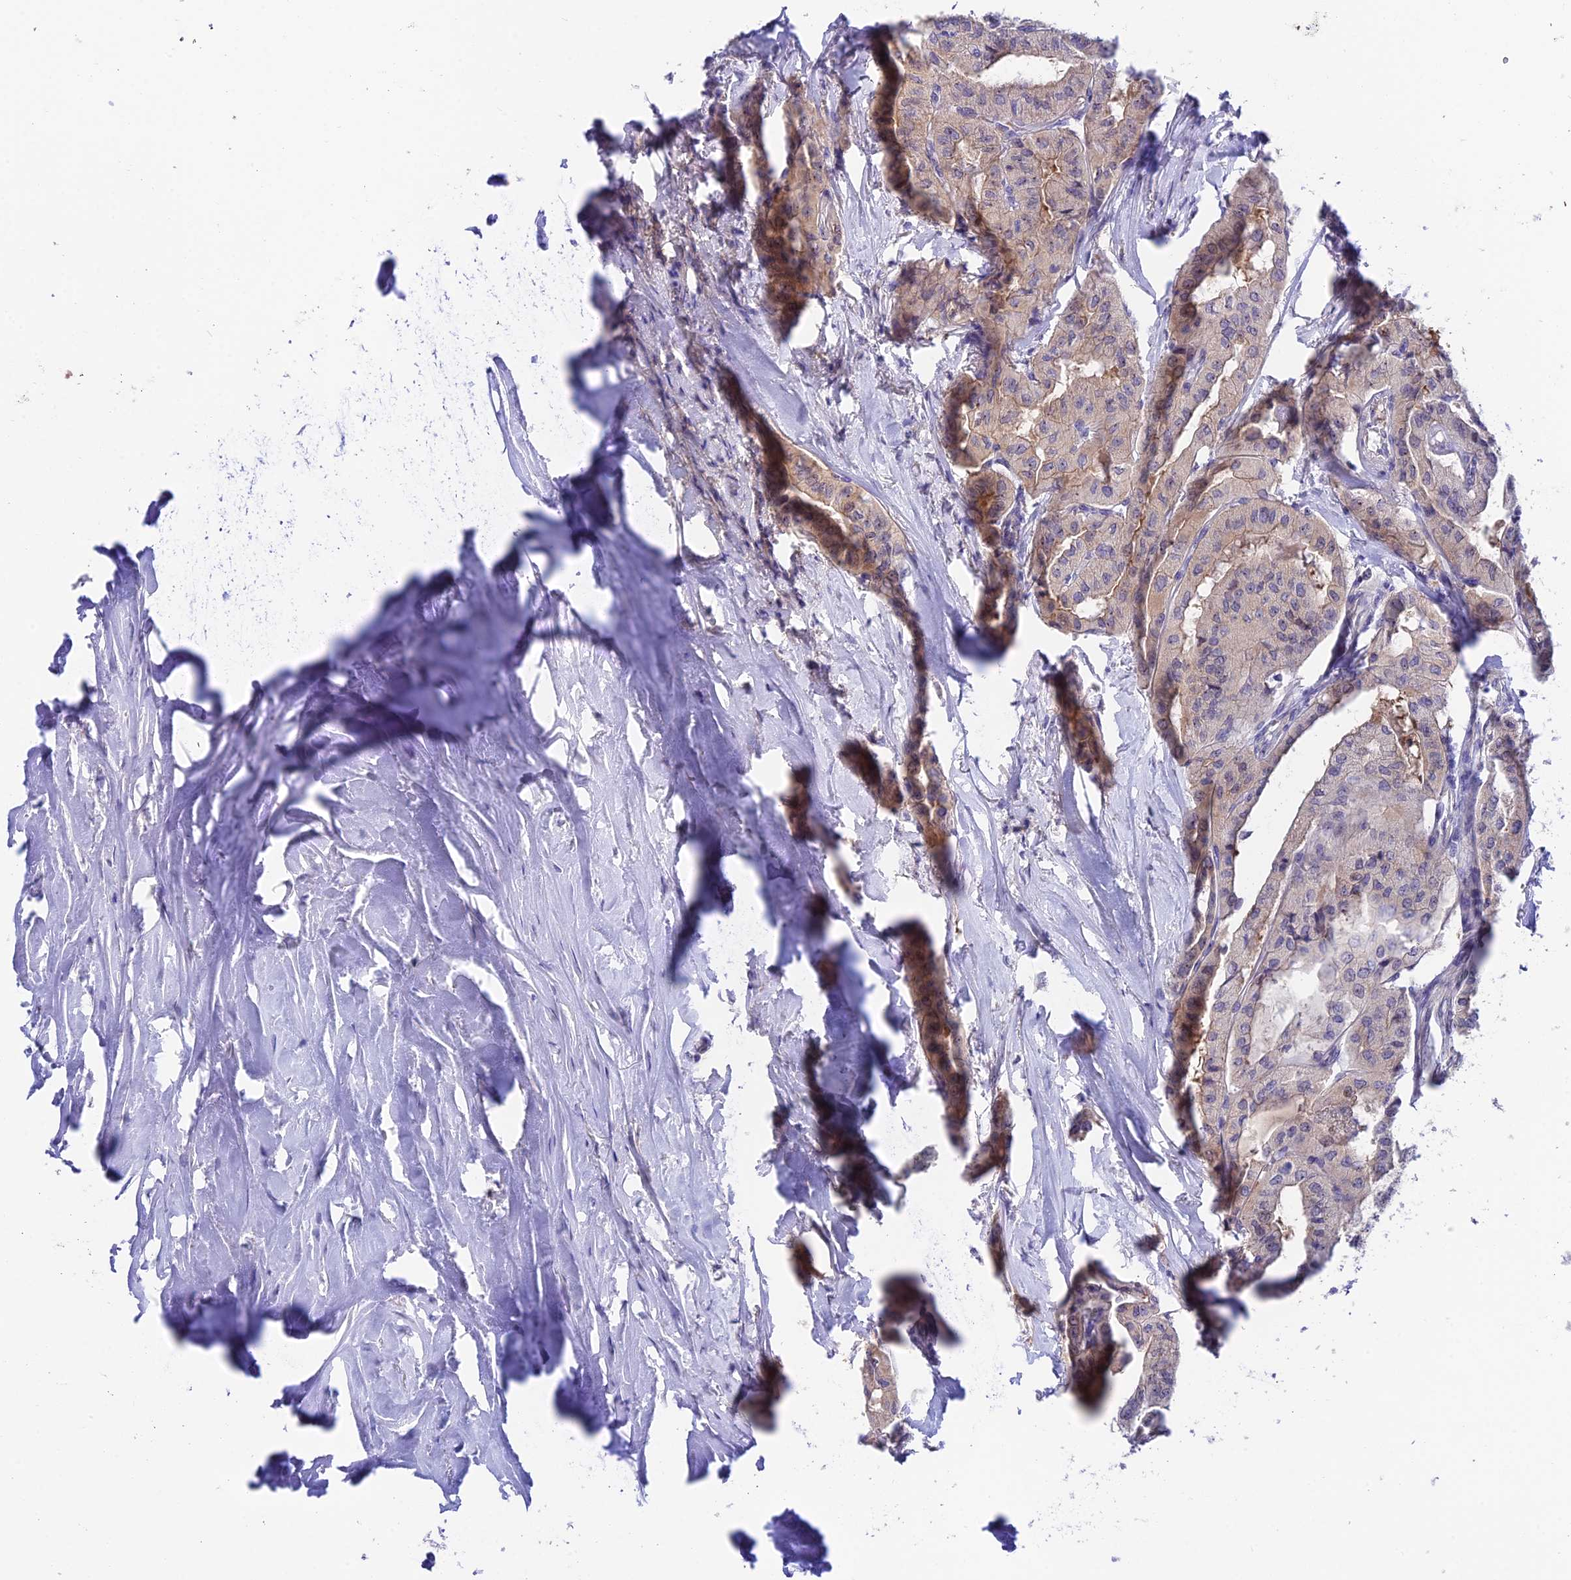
{"staining": {"intensity": "weak", "quantity": "25%-75%", "location": "cytoplasmic/membranous"}, "tissue": "thyroid cancer", "cell_type": "Tumor cells", "image_type": "cancer", "snomed": [{"axis": "morphology", "description": "Papillary adenocarcinoma, NOS"}, {"axis": "topography", "description": "Thyroid gland"}], "caption": "Immunohistochemistry staining of papillary adenocarcinoma (thyroid), which reveals low levels of weak cytoplasmic/membranous positivity in approximately 25%-75% of tumor cells indicating weak cytoplasmic/membranous protein staining. The staining was performed using DAB (brown) for protein detection and nuclei were counterstained in hematoxylin (blue).", "gene": "DUSP29", "patient": {"sex": "female", "age": 59}}